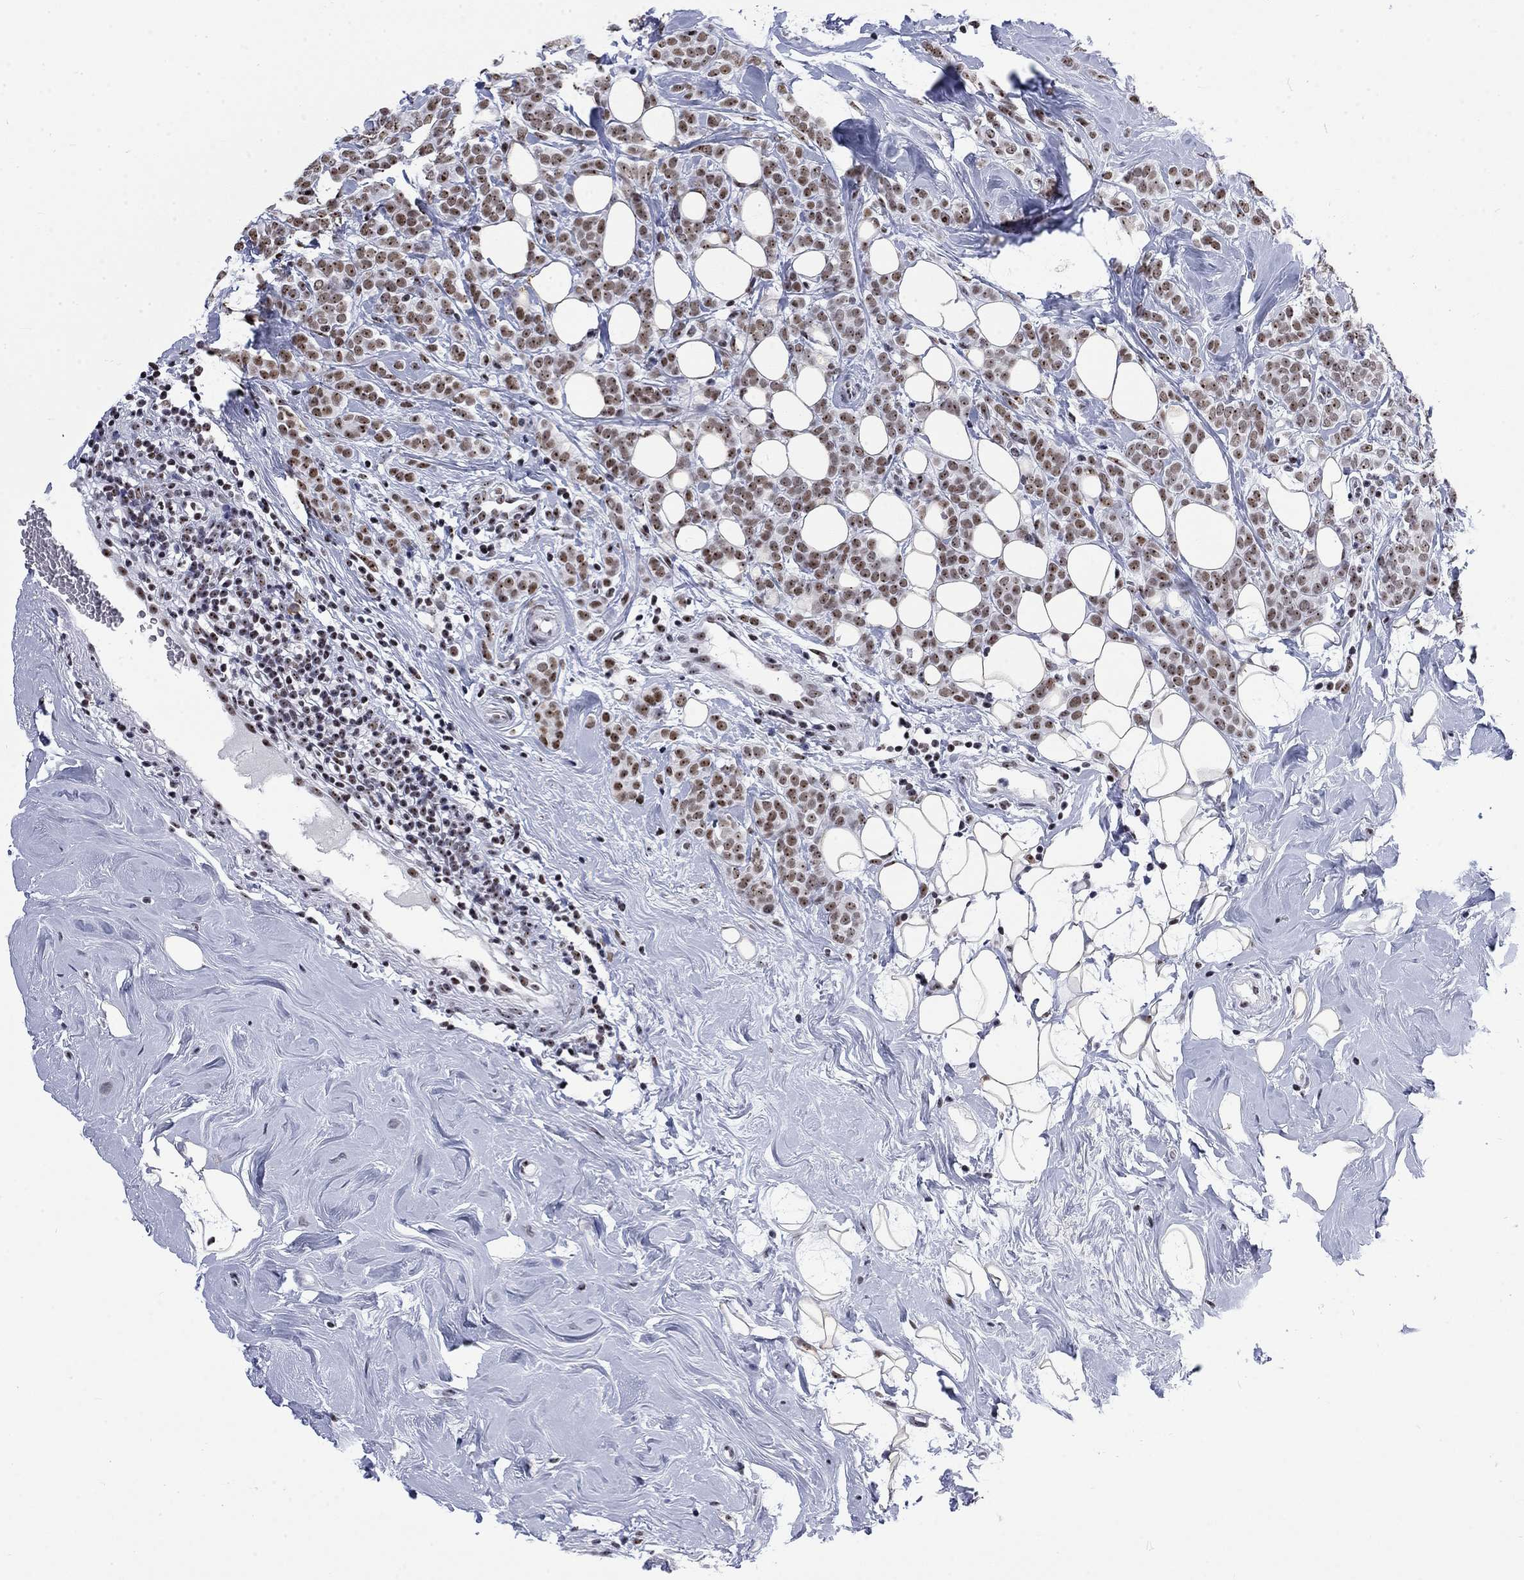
{"staining": {"intensity": "moderate", "quantity": "25%-75%", "location": "nuclear"}, "tissue": "breast cancer", "cell_type": "Tumor cells", "image_type": "cancer", "snomed": [{"axis": "morphology", "description": "Lobular carcinoma"}, {"axis": "topography", "description": "Breast"}], "caption": "Human breast lobular carcinoma stained with a protein marker exhibits moderate staining in tumor cells.", "gene": "CSRNP3", "patient": {"sex": "female", "age": 49}}